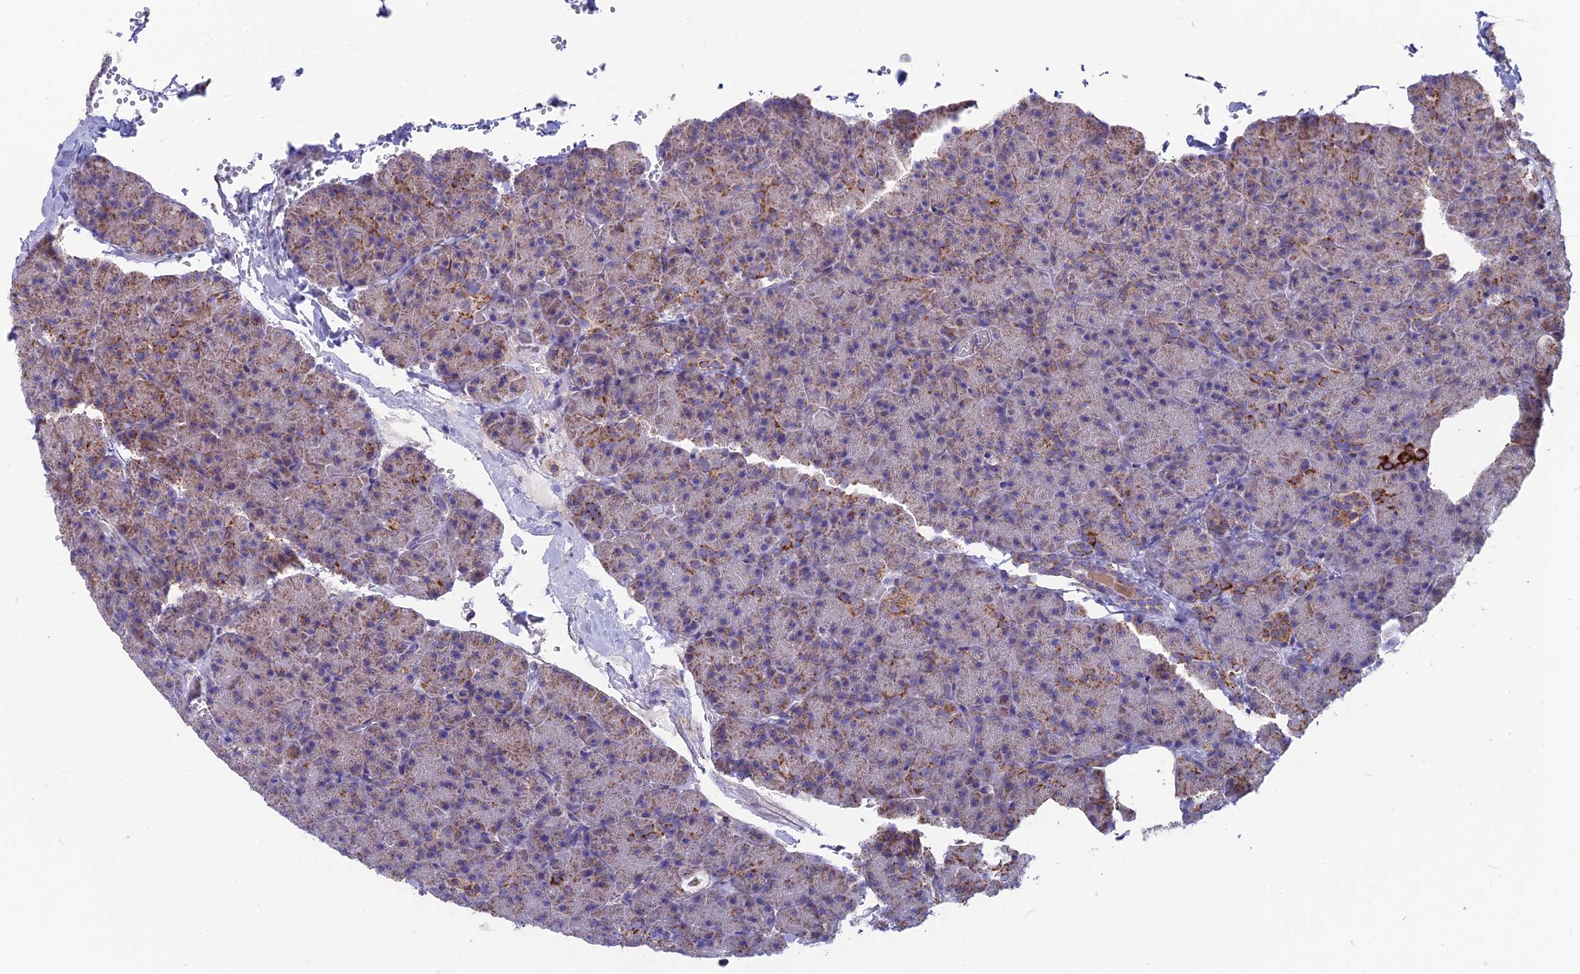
{"staining": {"intensity": "moderate", "quantity": "25%-75%", "location": "cytoplasmic/membranous"}, "tissue": "pancreas", "cell_type": "Exocrine glandular cells", "image_type": "normal", "snomed": [{"axis": "morphology", "description": "Normal tissue, NOS"}, {"axis": "morphology", "description": "Carcinoid, malignant, NOS"}, {"axis": "topography", "description": "Pancreas"}], "caption": "Pancreas stained for a protein displays moderate cytoplasmic/membranous positivity in exocrine glandular cells. (DAB IHC, brown staining for protein, blue staining for nuclei).", "gene": "CS", "patient": {"sex": "female", "age": 35}}